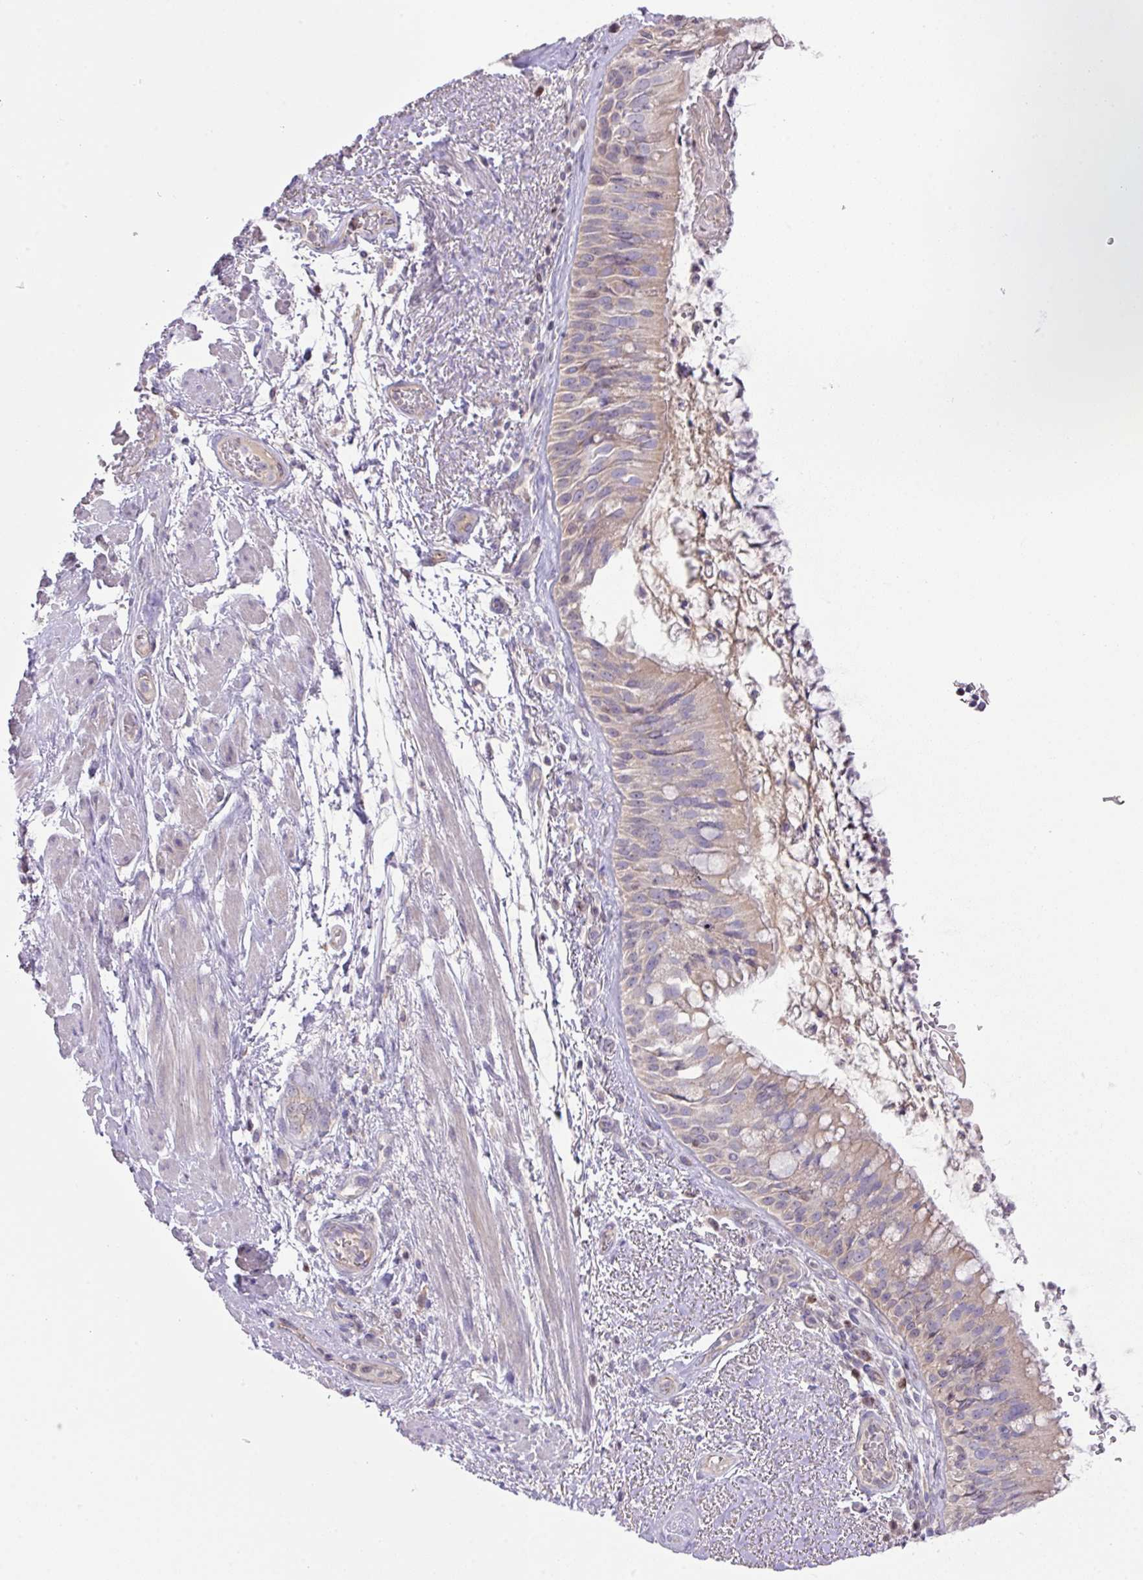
{"staining": {"intensity": "weak", "quantity": "<25%", "location": "cytoplasmic/membranous"}, "tissue": "bronchus", "cell_type": "Respiratory epithelial cells", "image_type": "normal", "snomed": [{"axis": "morphology", "description": "Normal tissue, NOS"}, {"axis": "topography", "description": "Cartilage tissue"}, {"axis": "topography", "description": "Bronchus"}], "caption": "Respiratory epithelial cells show no significant expression in unremarkable bronchus. The staining is performed using DAB (3,3'-diaminobenzidine) brown chromogen with nuclei counter-stained in using hematoxylin.", "gene": "ZNF394", "patient": {"sex": "male", "age": 63}}